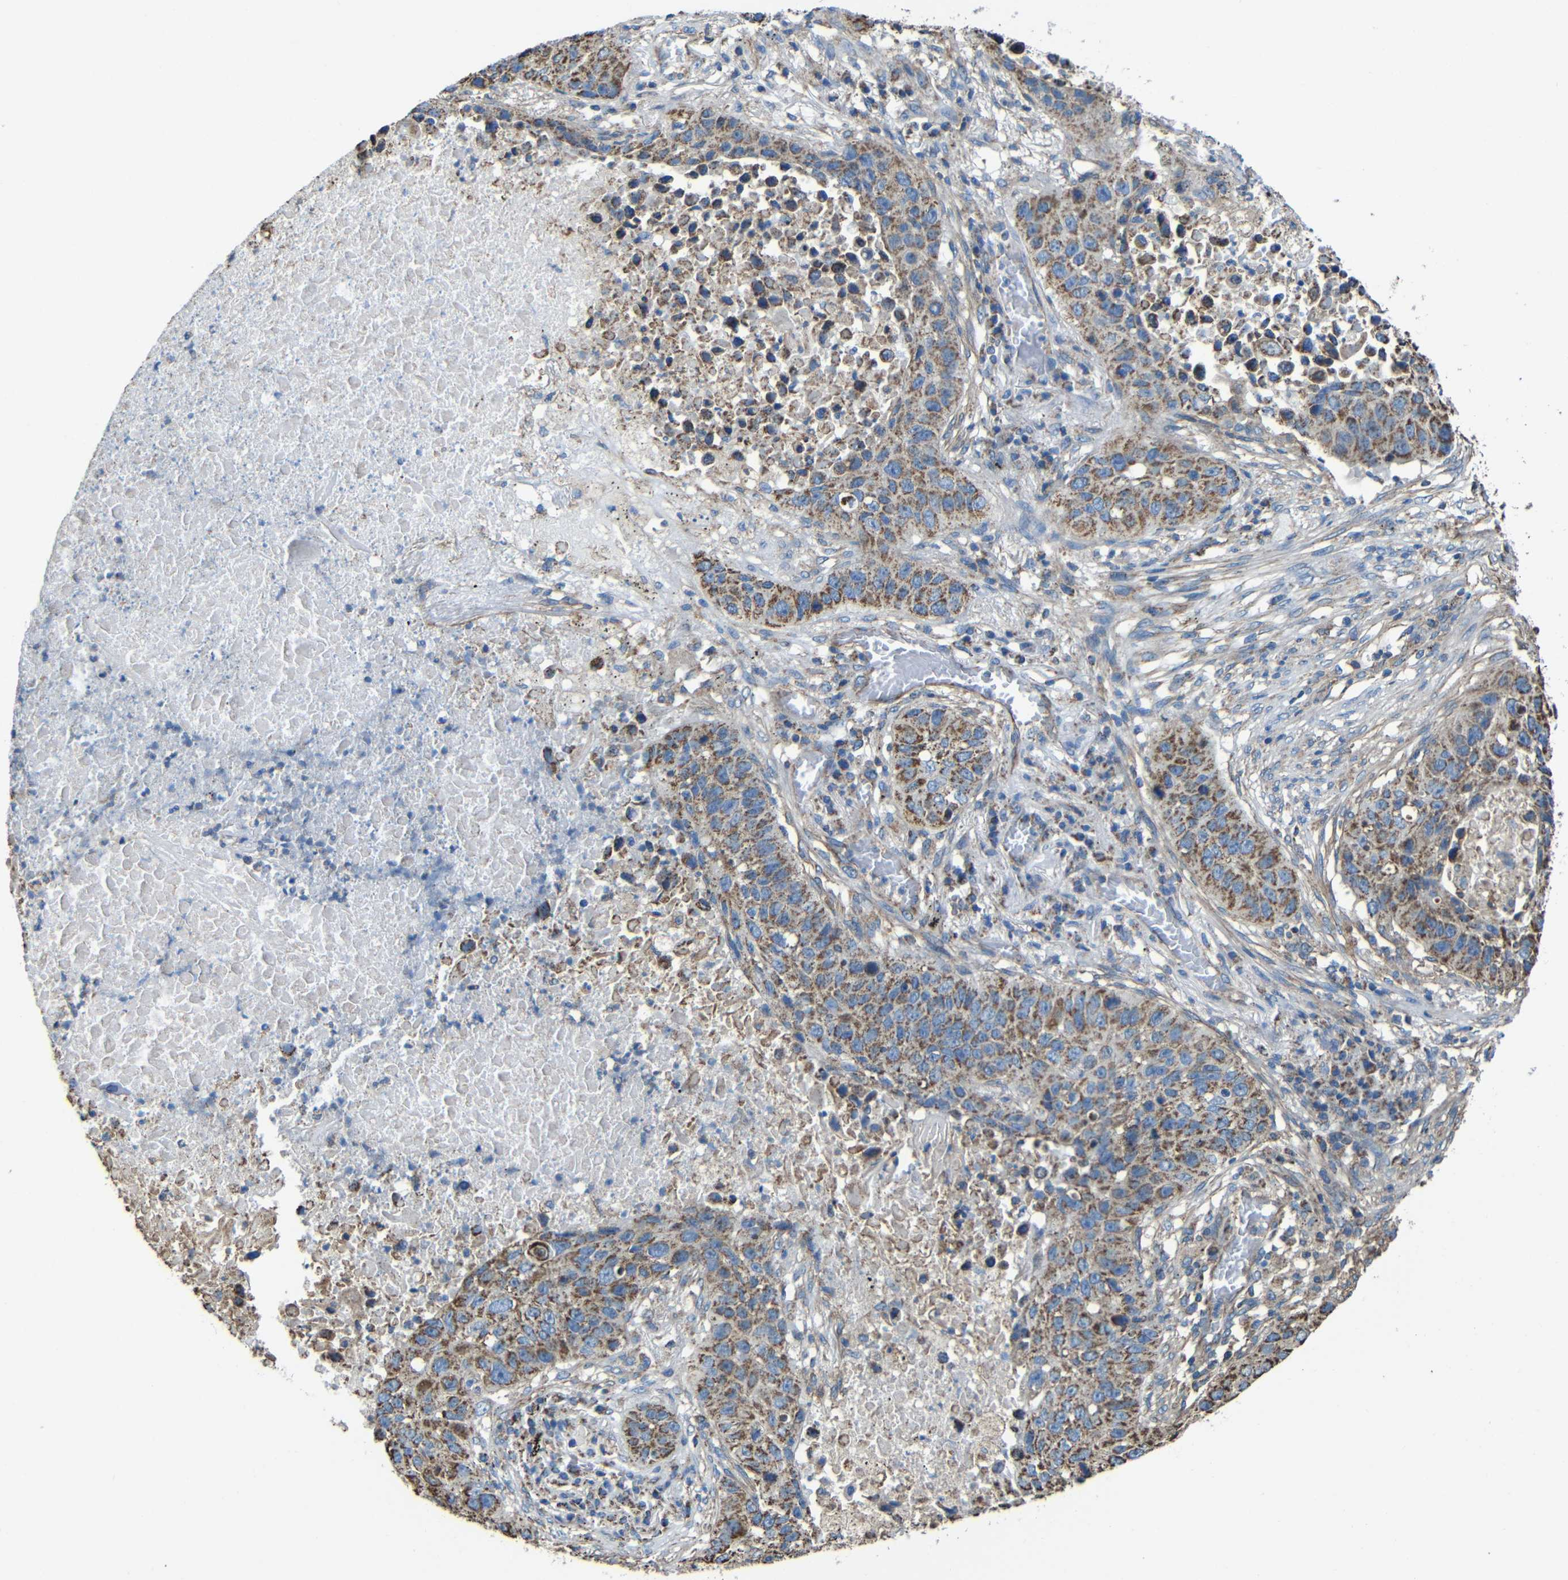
{"staining": {"intensity": "moderate", "quantity": ">75%", "location": "cytoplasmic/membranous"}, "tissue": "lung cancer", "cell_type": "Tumor cells", "image_type": "cancer", "snomed": [{"axis": "morphology", "description": "Squamous cell carcinoma, NOS"}, {"axis": "topography", "description": "Lung"}], "caption": "Immunohistochemistry (DAB) staining of human lung cancer (squamous cell carcinoma) exhibits moderate cytoplasmic/membranous protein expression in approximately >75% of tumor cells. The staining was performed using DAB (3,3'-diaminobenzidine) to visualize the protein expression in brown, while the nuclei were stained in blue with hematoxylin (Magnification: 20x).", "gene": "INTS6L", "patient": {"sex": "male", "age": 57}}